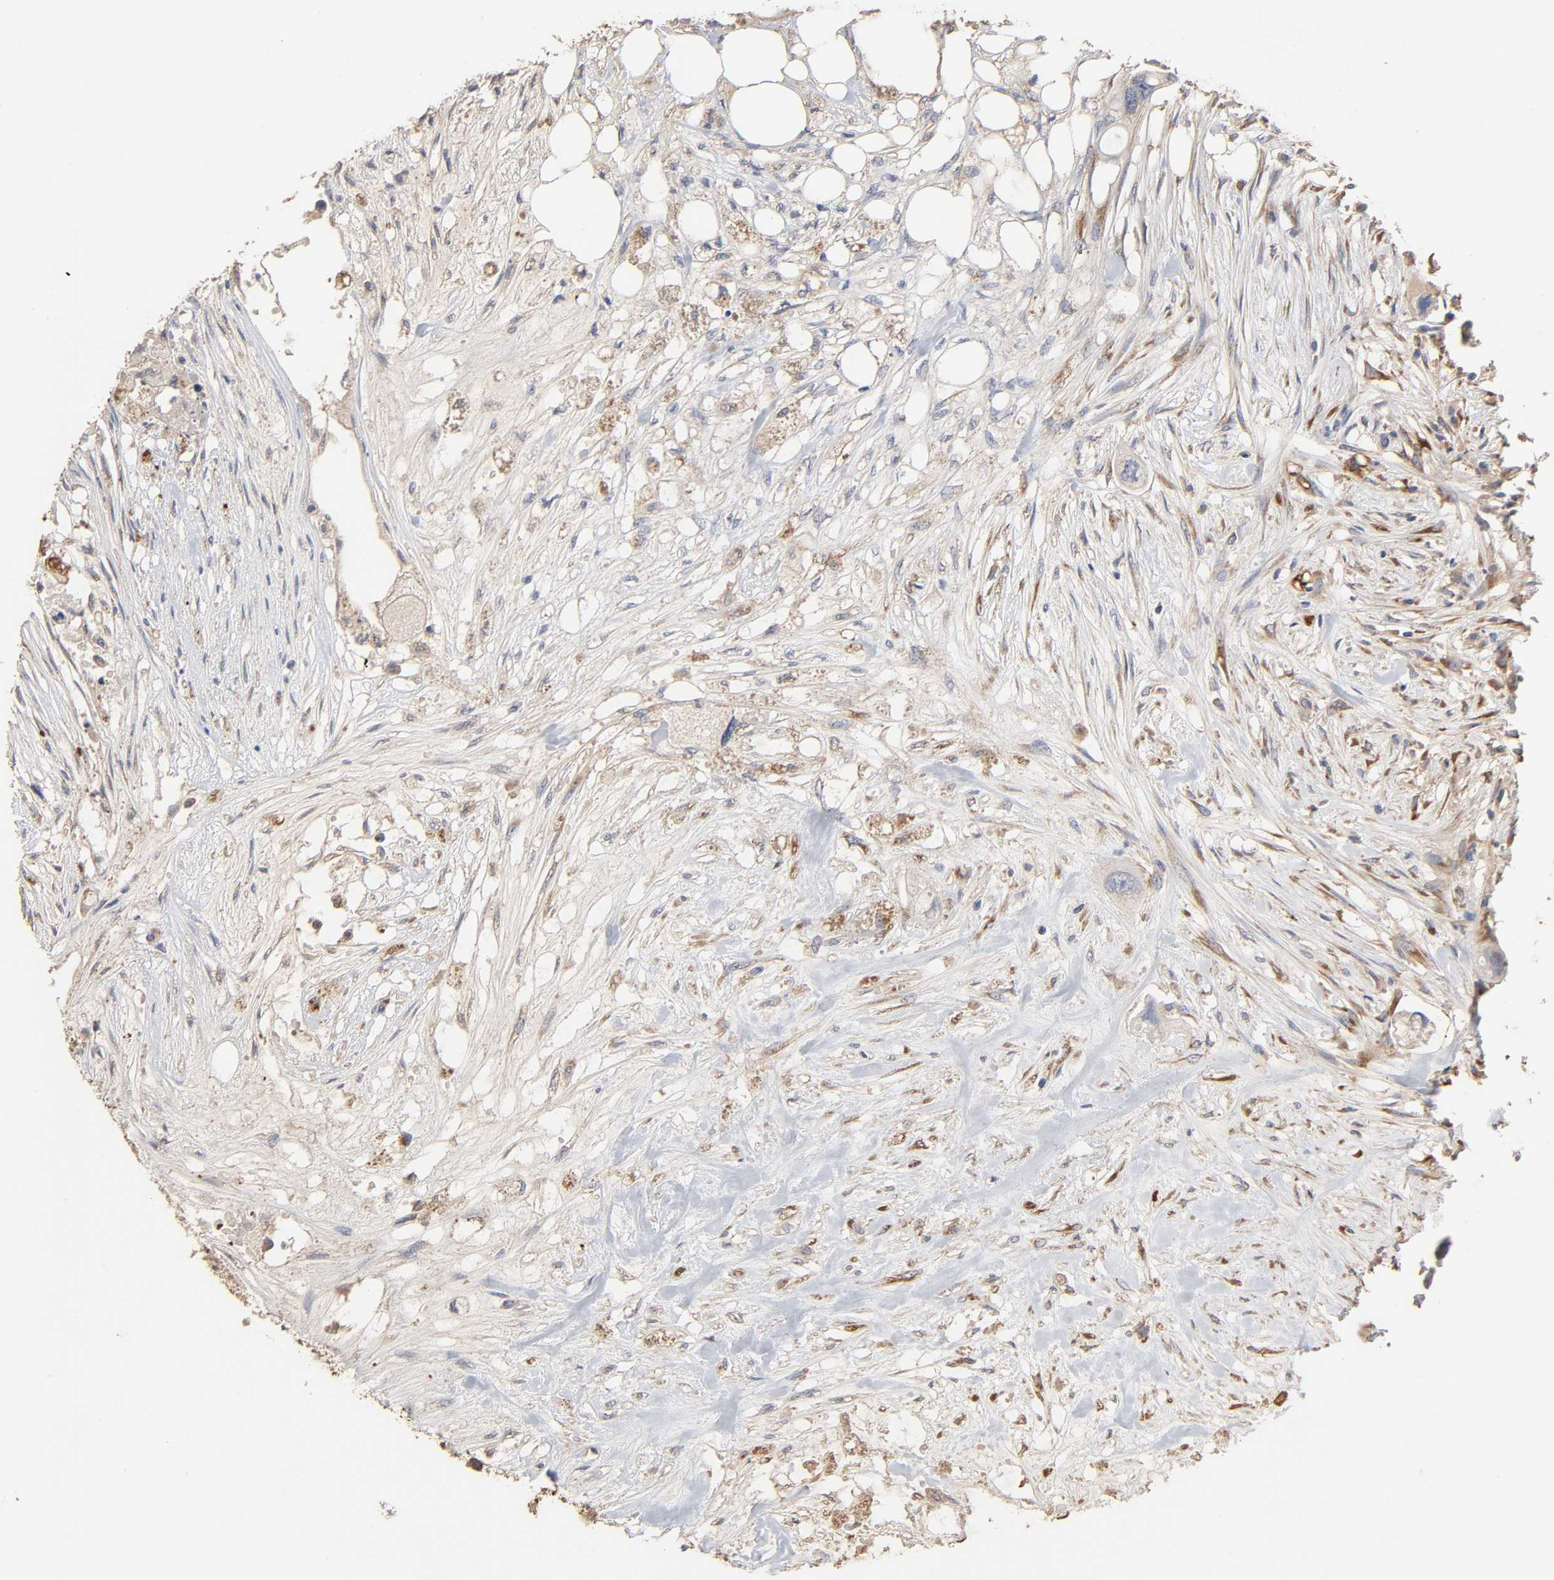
{"staining": {"intensity": "weak", "quantity": ">75%", "location": "cytoplasmic/membranous"}, "tissue": "colorectal cancer", "cell_type": "Tumor cells", "image_type": "cancer", "snomed": [{"axis": "morphology", "description": "Adenocarcinoma, NOS"}, {"axis": "topography", "description": "Colon"}], "caption": "Immunohistochemistry micrograph of human colorectal cancer (adenocarcinoma) stained for a protein (brown), which exhibits low levels of weak cytoplasmic/membranous positivity in about >75% of tumor cells.", "gene": "EIF4G2", "patient": {"sex": "female", "age": 57}}